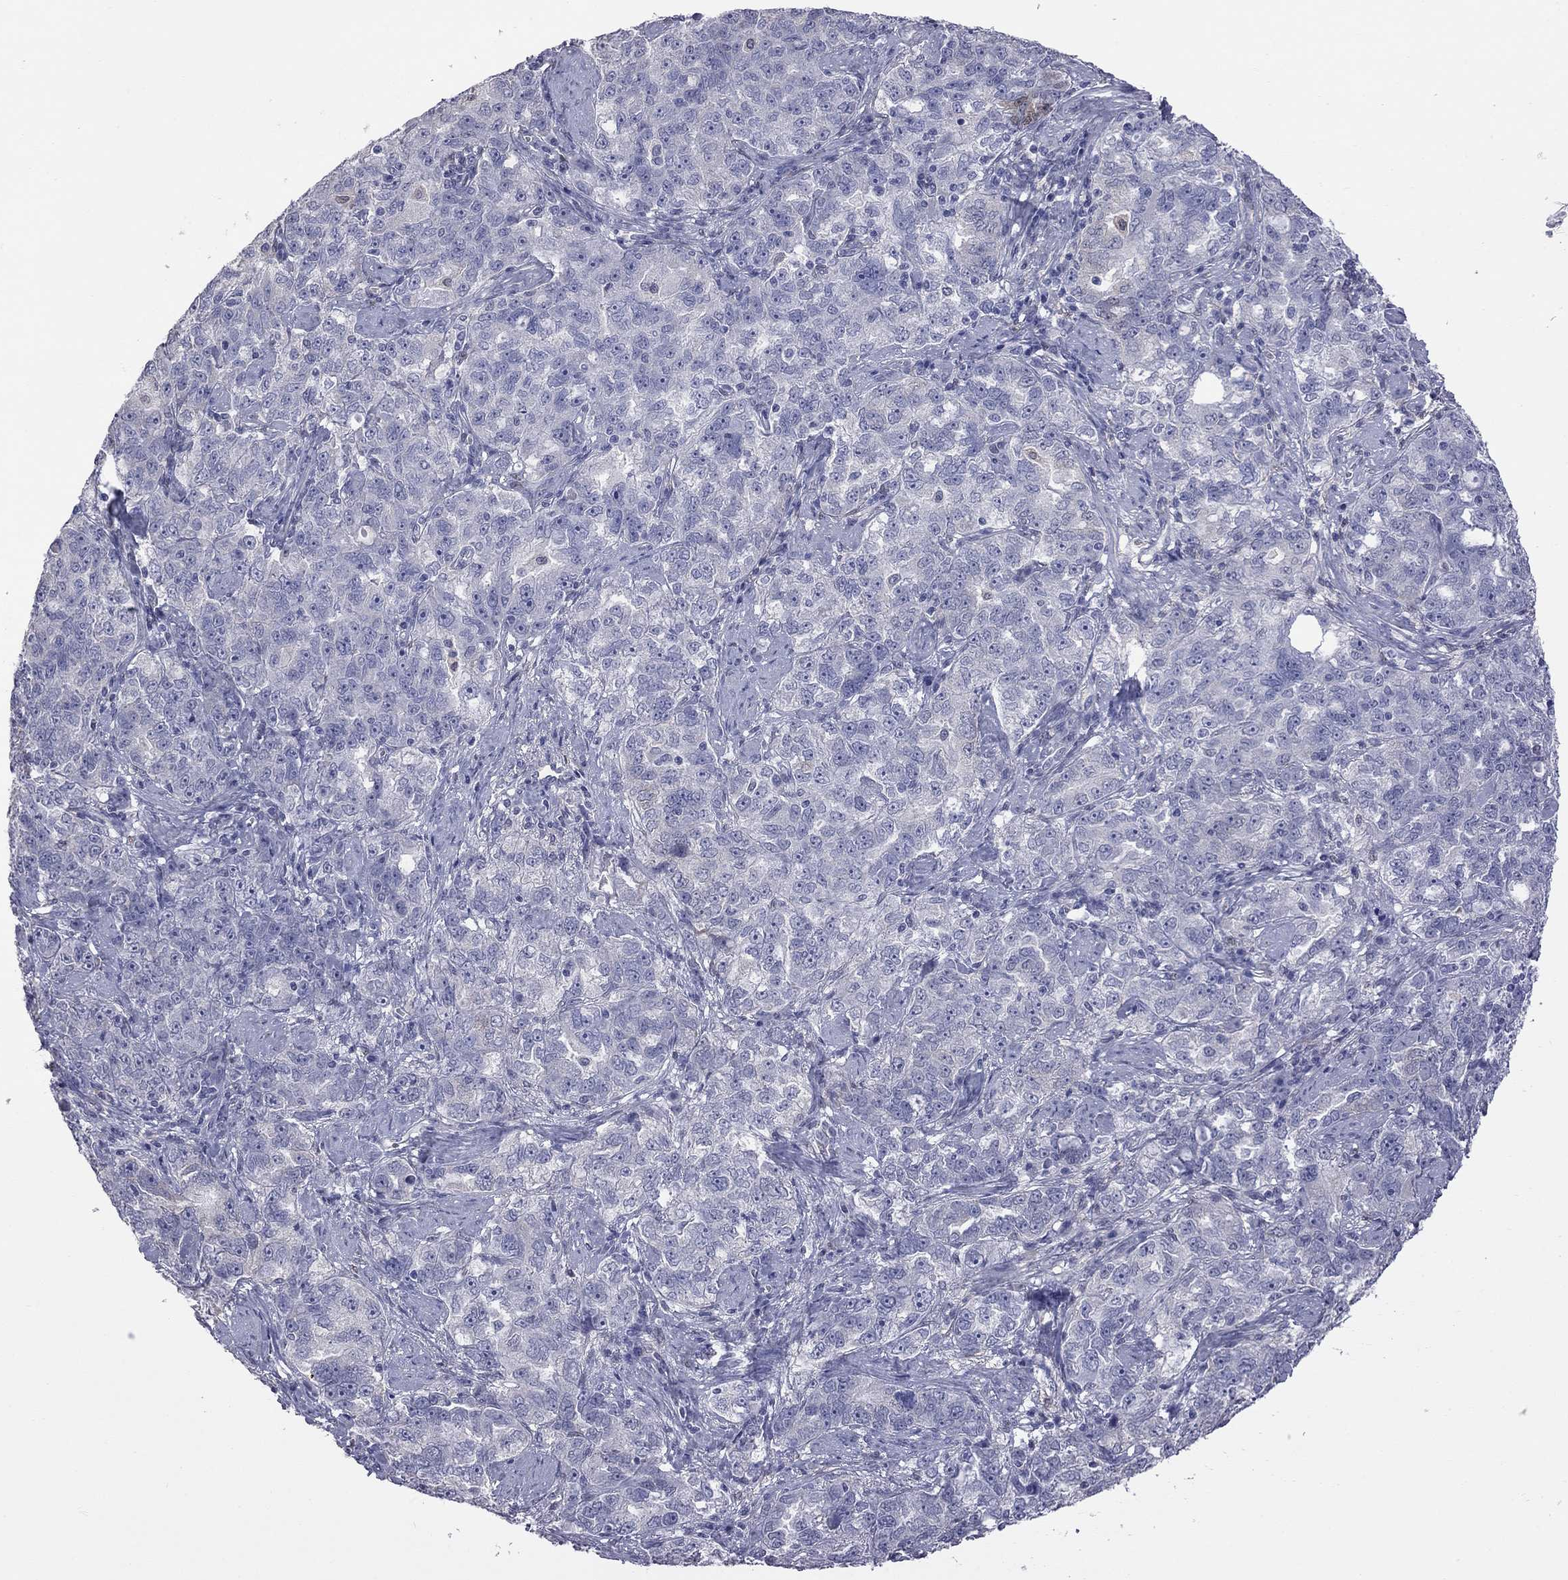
{"staining": {"intensity": "negative", "quantity": "none", "location": "none"}, "tissue": "ovarian cancer", "cell_type": "Tumor cells", "image_type": "cancer", "snomed": [{"axis": "morphology", "description": "Cystadenocarcinoma, serous, NOS"}, {"axis": "topography", "description": "Ovary"}], "caption": "High power microscopy histopathology image of an IHC micrograph of serous cystadenocarcinoma (ovarian), revealing no significant staining in tumor cells.", "gene": "HYLS1", "patient": {"sex": "female", "age": 51}}